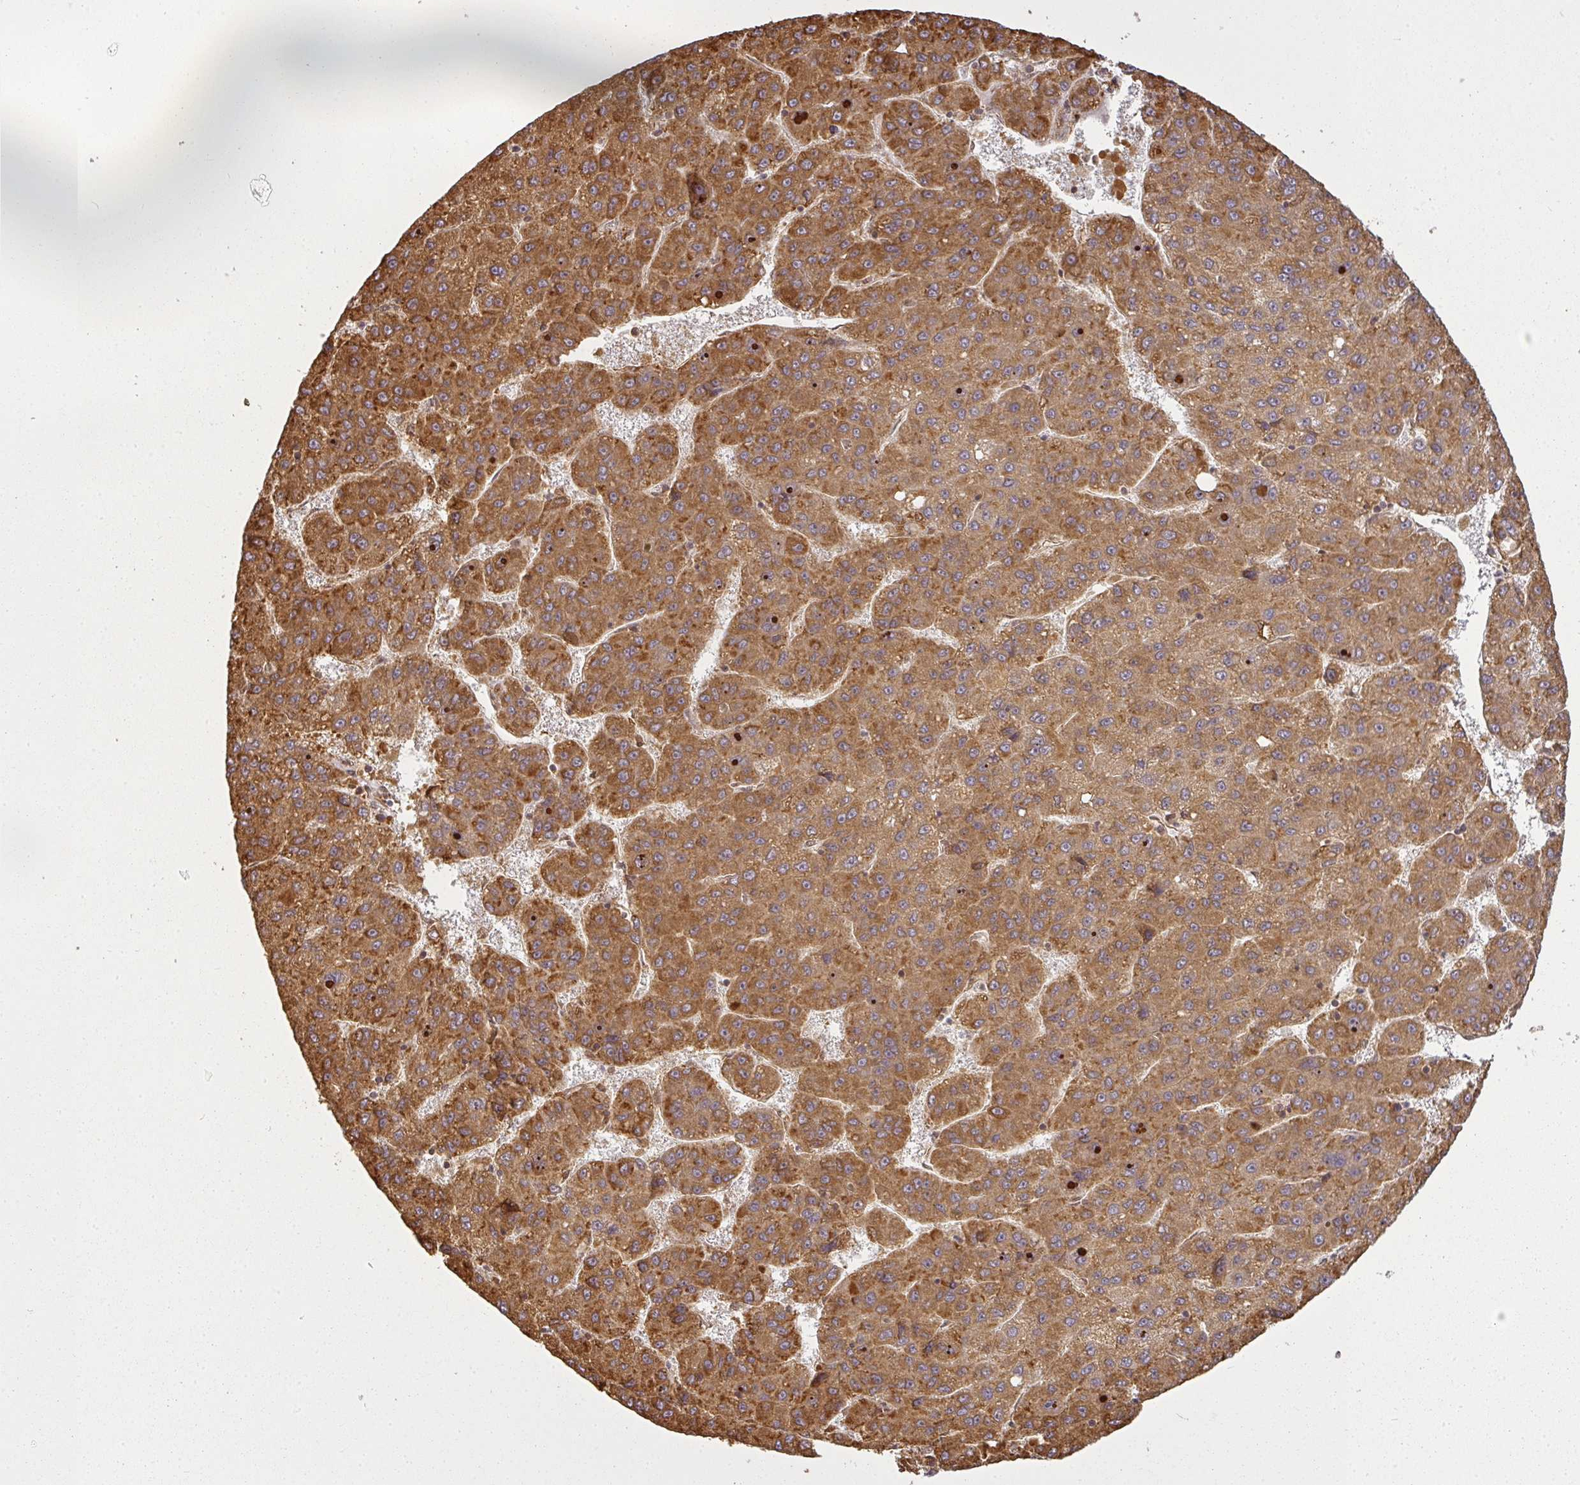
{"staining": {"intensity": "strong", "quantity": ">75%", "location": "cytoplasmic/membranous"}, "tissue": "liver cancer", "cell_type": "Tumor cells", "image_type": "cancer", "snomed": [{"axis": "morphology", "description": "Carcinoma, Hepatocellular, NOS"}, {"axis": "topography", "description": "Liver"}], "caption": "IHC staining of liver cancer (hepatocellular carcinoma), which demonstrates high levels of strong cytoplasmic/membranous positivity in approximately >75% of tumor cells indicating strong cytoplasmic/membranous protein positivity. The staining was performed using DAB (3,3'-diaminobenzidine) (brown) for protein detection and nuclei were counterstained in hematoxylin (blue).", "gene": "PPP6R3", "patient": {"sex": "female", "age": 82}}